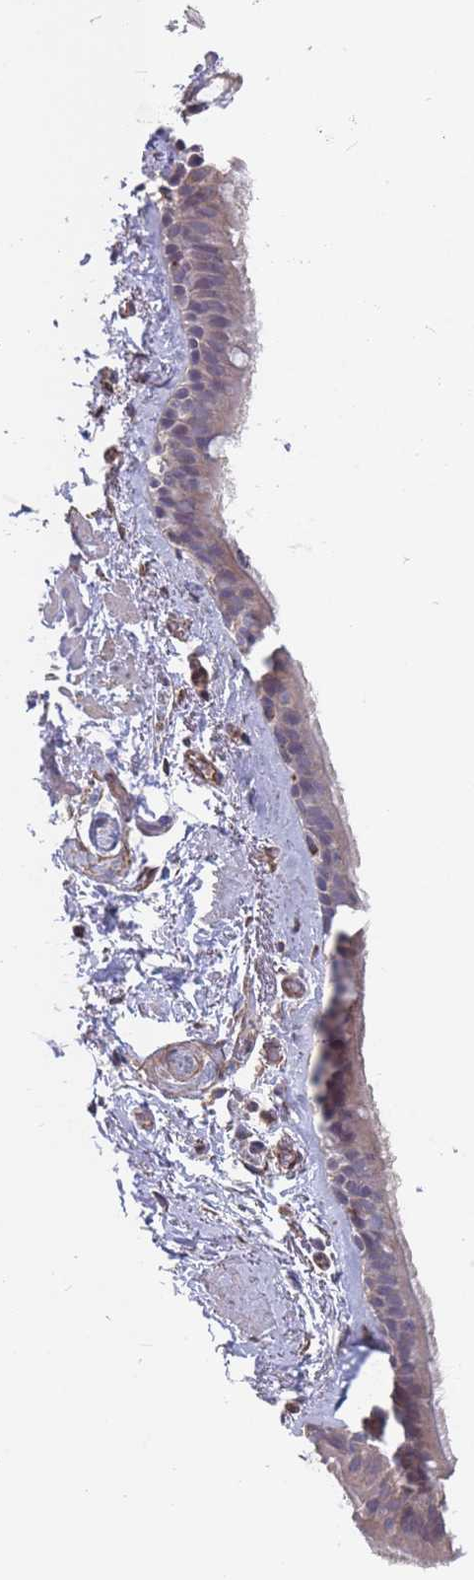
{"staining": {"intensity": "weak", "quantity": "25%-75%", "location": "cytoplasmic/membranous"}, "tissue": "bronchus", "cell_type": "Respiratory epithelial cells", "image_type": "normal", "snomed": [{"axis": "morphology", "description": "Normal tissue, NOS"}, {"axis": "topography", "description": "Lymph node"}, {"axis": "topography", "description": "Cartilage tissue"}, {"axis": "topography", "description": "Bronchus"}], "caption": "Bronchus was stained to show a protein in brown. There is low levels of weak cytoplasmic/membranous staining in about 25%-75% of respiratory epithelial cells.", "gene": "SLC1A6", "patient": {"sex": "female", "age": 70}}